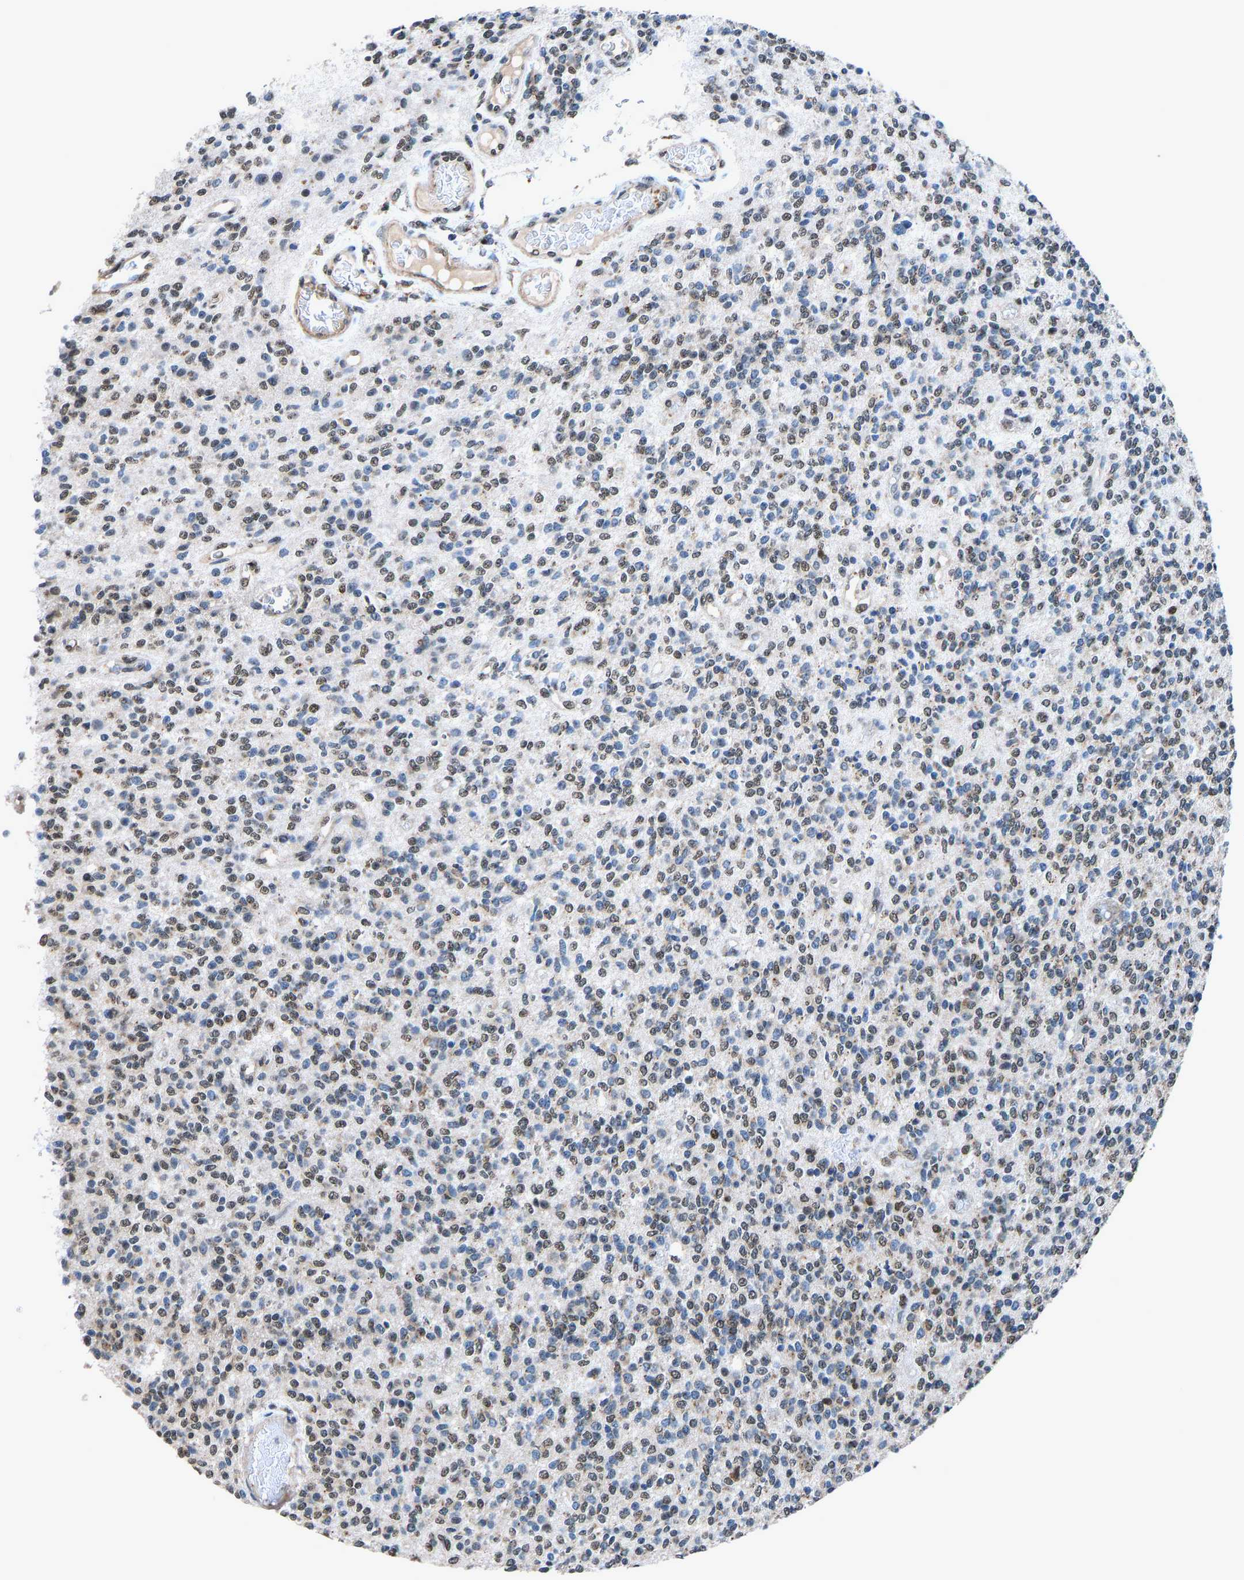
{"staining": {"intensity": "weak", "quantity": "25%-75%", "location": "nuclear"}, "tissue": "glioma", "cell_type": "Tumor cells", "image_type": "cancer", "snomed": [{"axis": "morphology", "description": "Glioma, malignant, High grade"}, {"axis": "topography", "description": "Brain"}], "caption": "Human malignant high-grade glioma stained for a protein (brown) shows weak nuclear positive expression in about 25%-75% of tumor cells.", "gene": "FOS", "patient": {"sex": "male", "age": 34}}